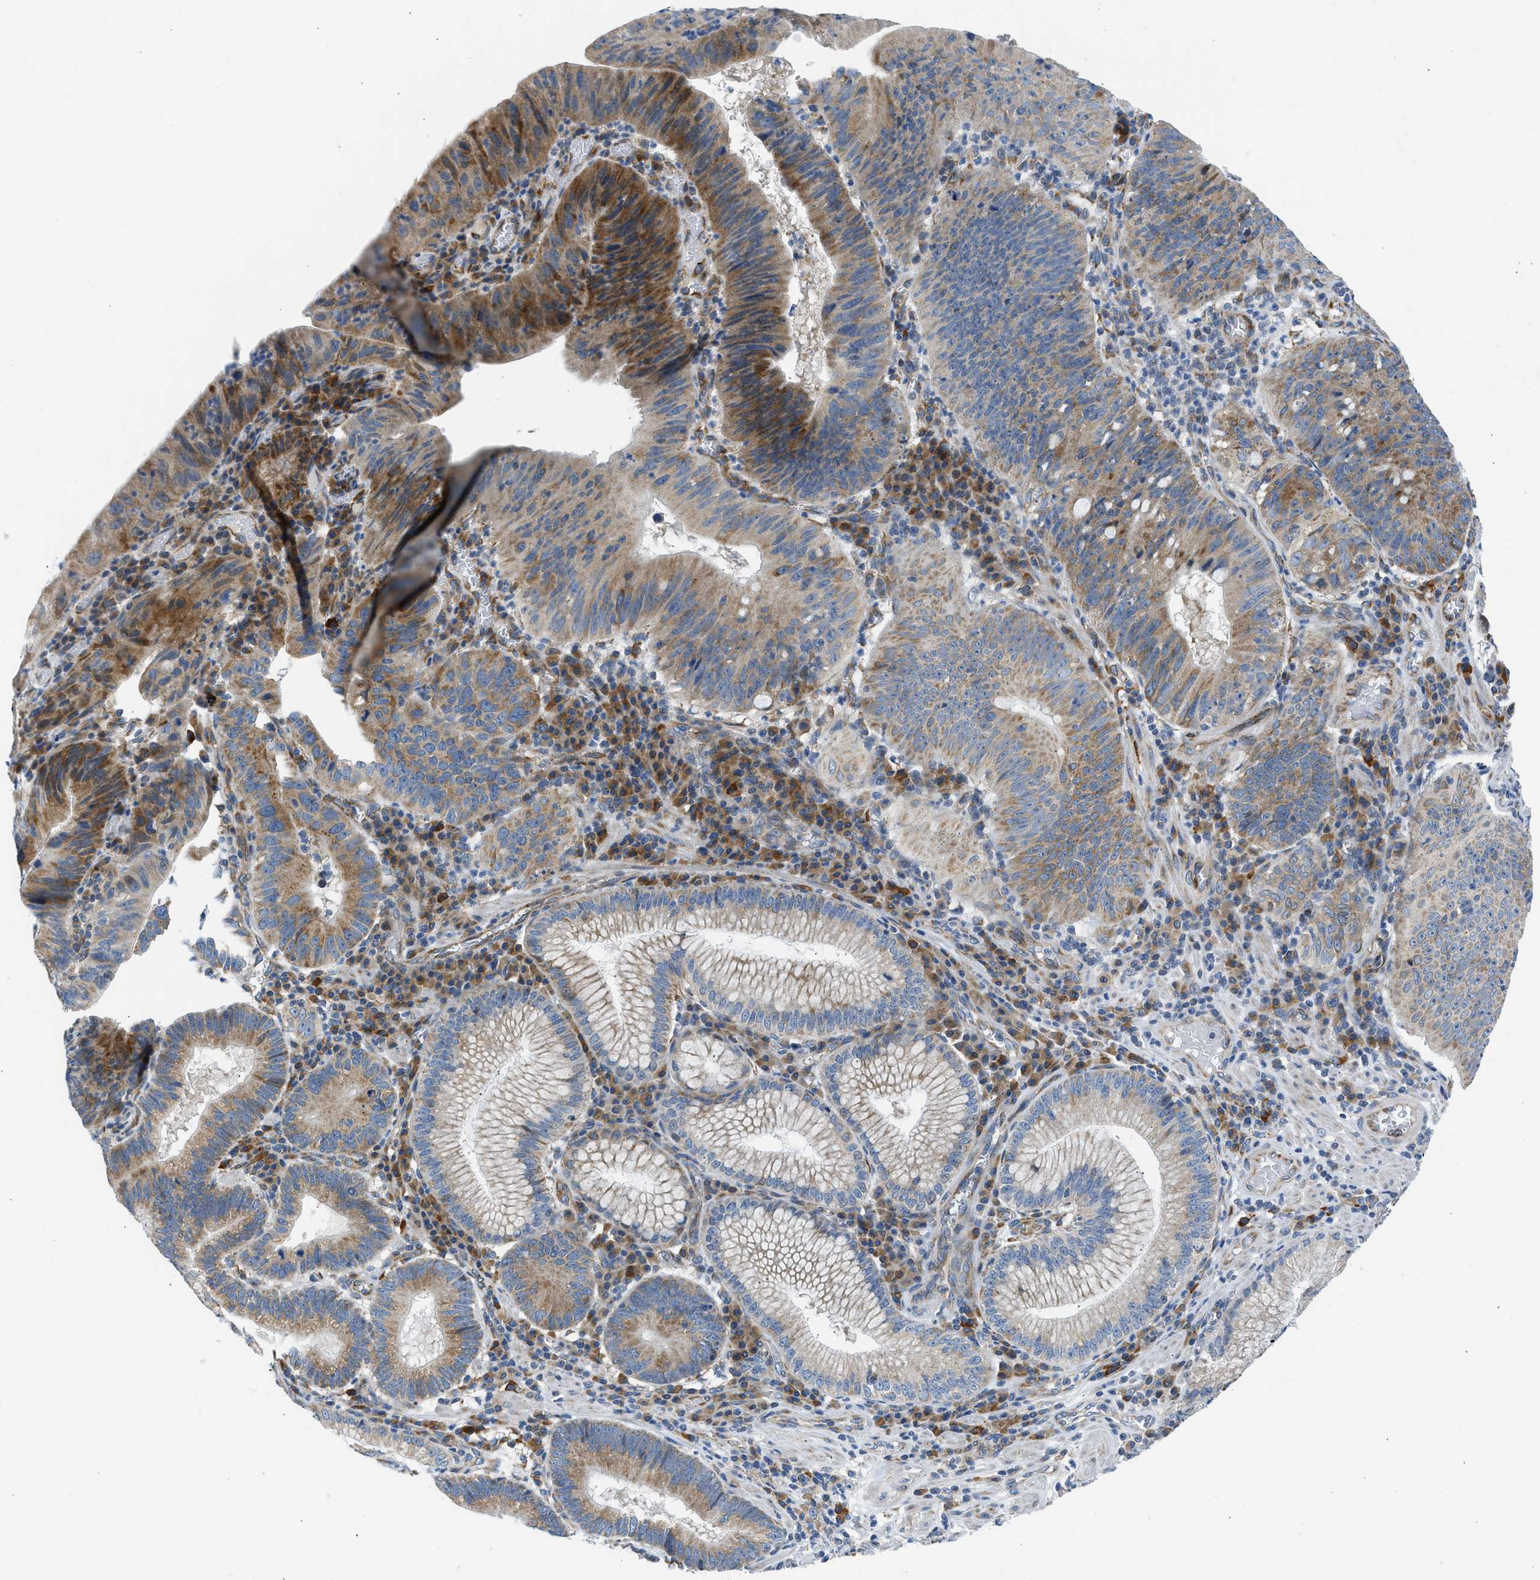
{"staining": {"intensity": "moderate", "quantity": ">75%", "location": "cytoplasmic/membranous"}, "tissue": "stomach cancer", "cell_type": "Tumor cells", "image_type": "cancer", "snomed": [{"axis": "morphology", "description": "Adenocarcinoma, NOS"}, {"axis": "topography", "description": "Stomach"}], "caption": "Immunohistochemistry (IHC) (DAB) staining of stomach cancer (adenocarcinoma) shows moderate cytoplasmic/membranous protein positivity in about >75% of tumor cells. (DAB (3,3'-diaminobenzidine) IHC with brightfield microscopy, high magnification).", "gene": "CAMKK2", "patient": {"sex": "male", "age": 59}}